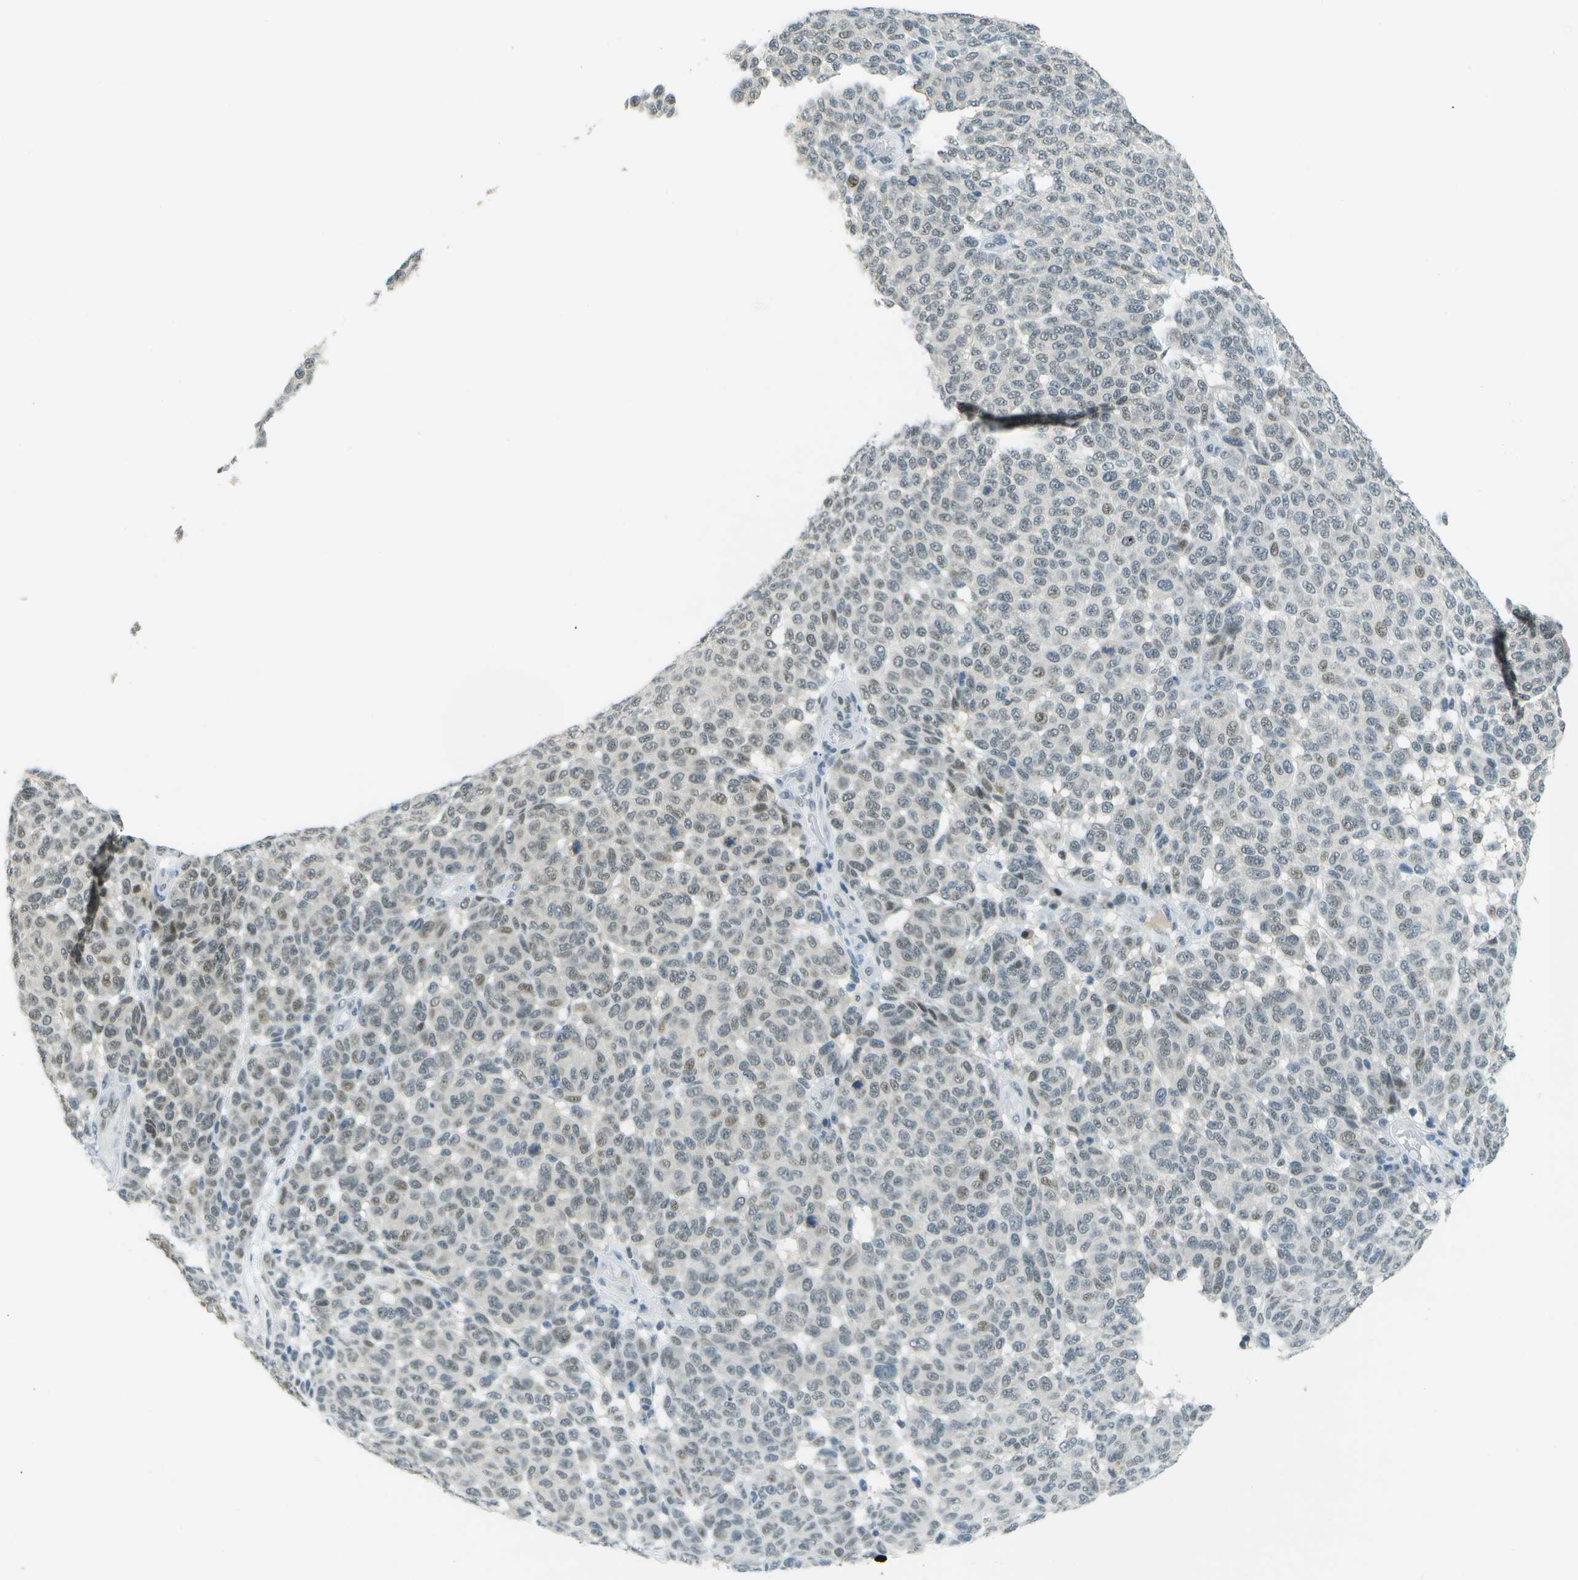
{"staining": {"intensity": "moderate", "quantity": "<25%", "location": "nuclear"}, "tissue": "melanoma", "cell_type": "Tumor cells", "image_type": "cancer", "snomed": [{"axis": "morphology", "description": "Malignant melanoma, NOS"}, {"axis": "topography", "description": "Skin"}], "caption": "Malignant melanoma was stained to show a protein in brown. There is low levels of moderate nuclear positivity in about <25% of tumor cells.", "gene": "NEK11", "patient": {"sex": "male", "age": 59}}